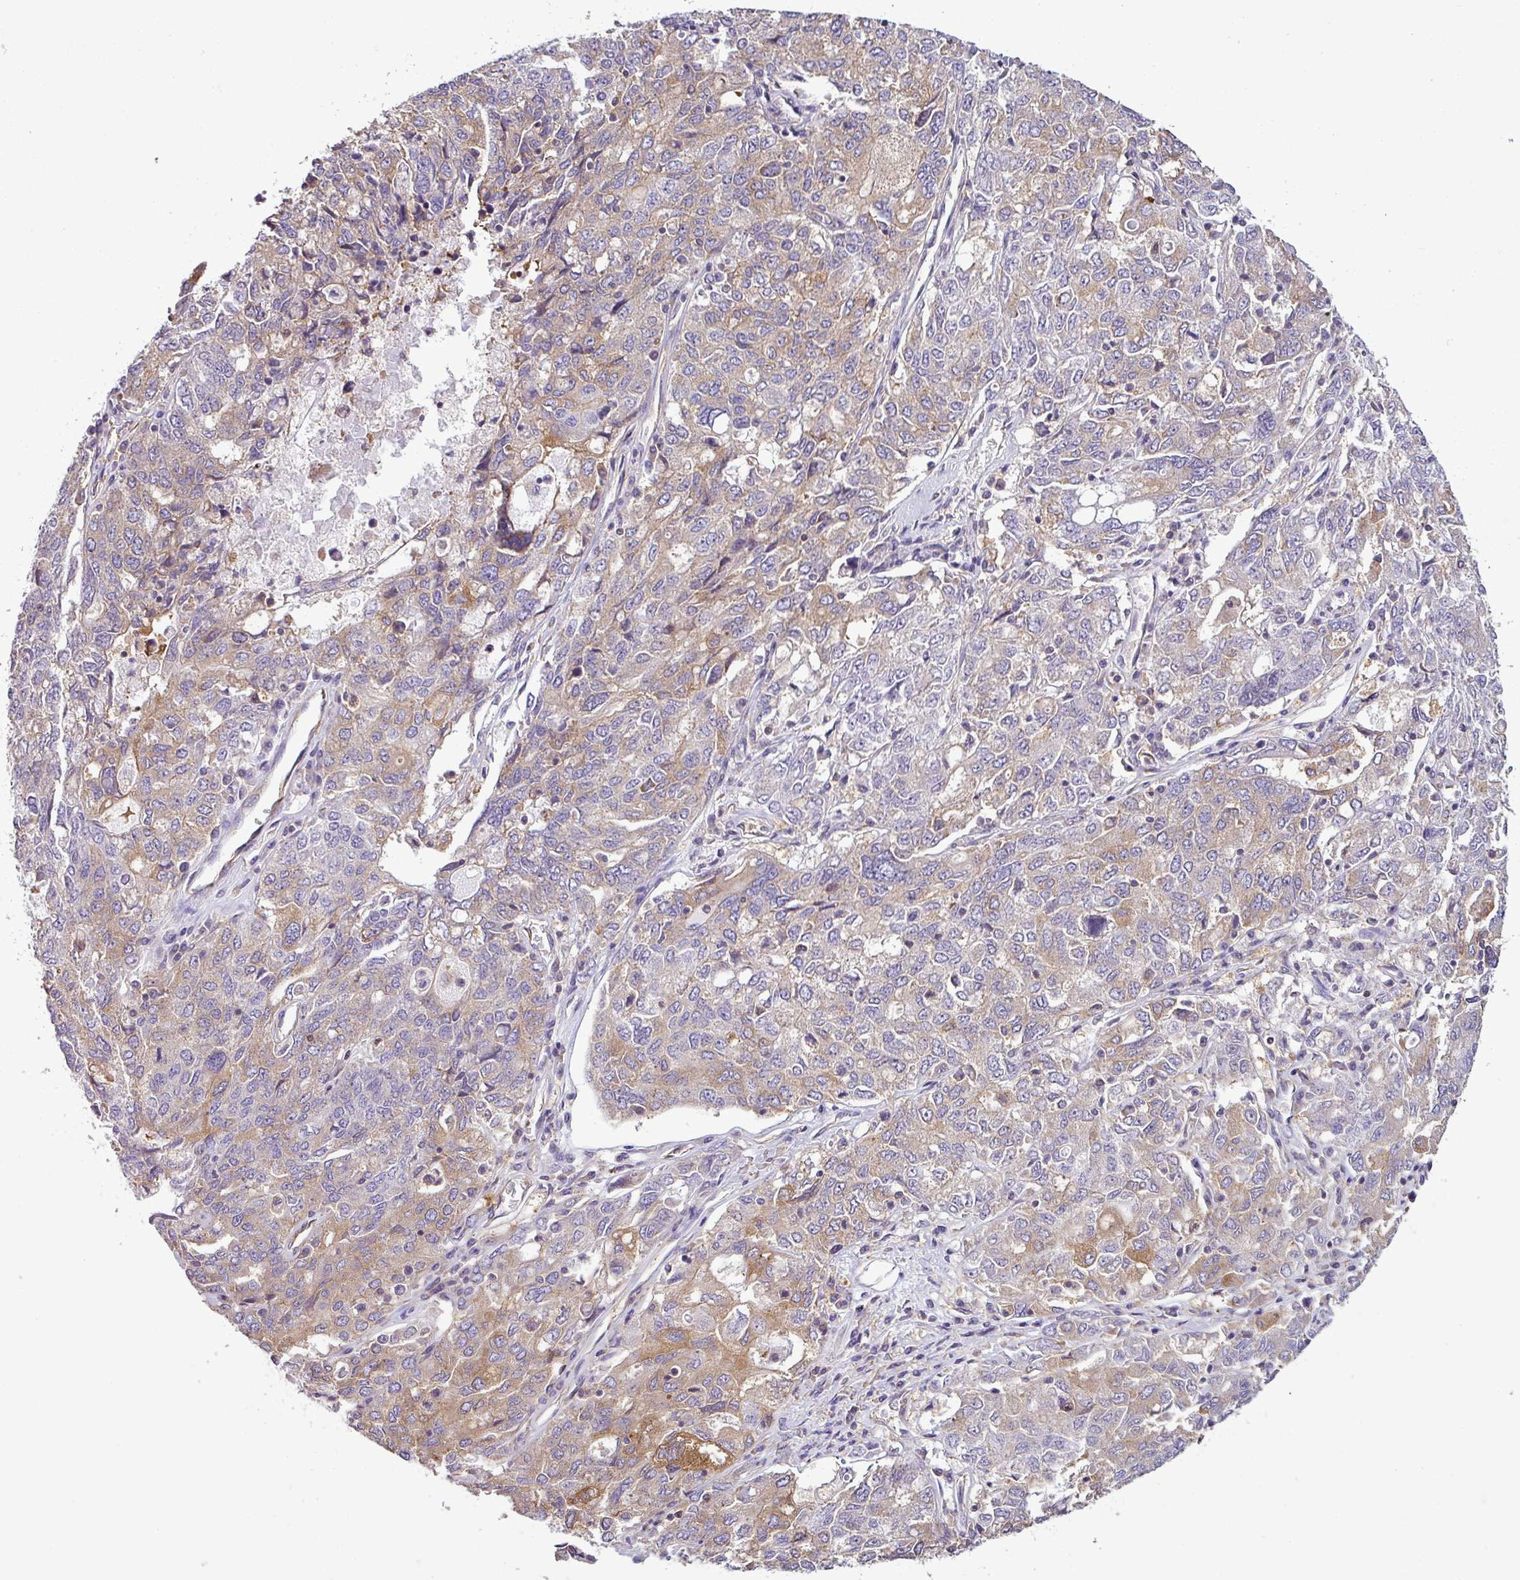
{"staining": {"intensity": "moderate", "quantity": "25%-75%", "location": "cytoplasmic/membranous"}, "tissue": "ovarian cancer", "cell_type": "Tumor cells", "image_type": "cancer", "snomed": [{"axis": "morphology", "description": "Carcinoma, endometroid"}, {"axis": "topography", "description": "Ovary"}], "caption": "Endometroid carcinoma (ovarian) stained for a protein shows moderate cytoplasmic/membranous positivity in tumor cells. (brown staining indicates protein expression, while blue staining denotes nuclei).", "gene": "XNDC1N", "patient": {"sex": "female", "age": 62}}